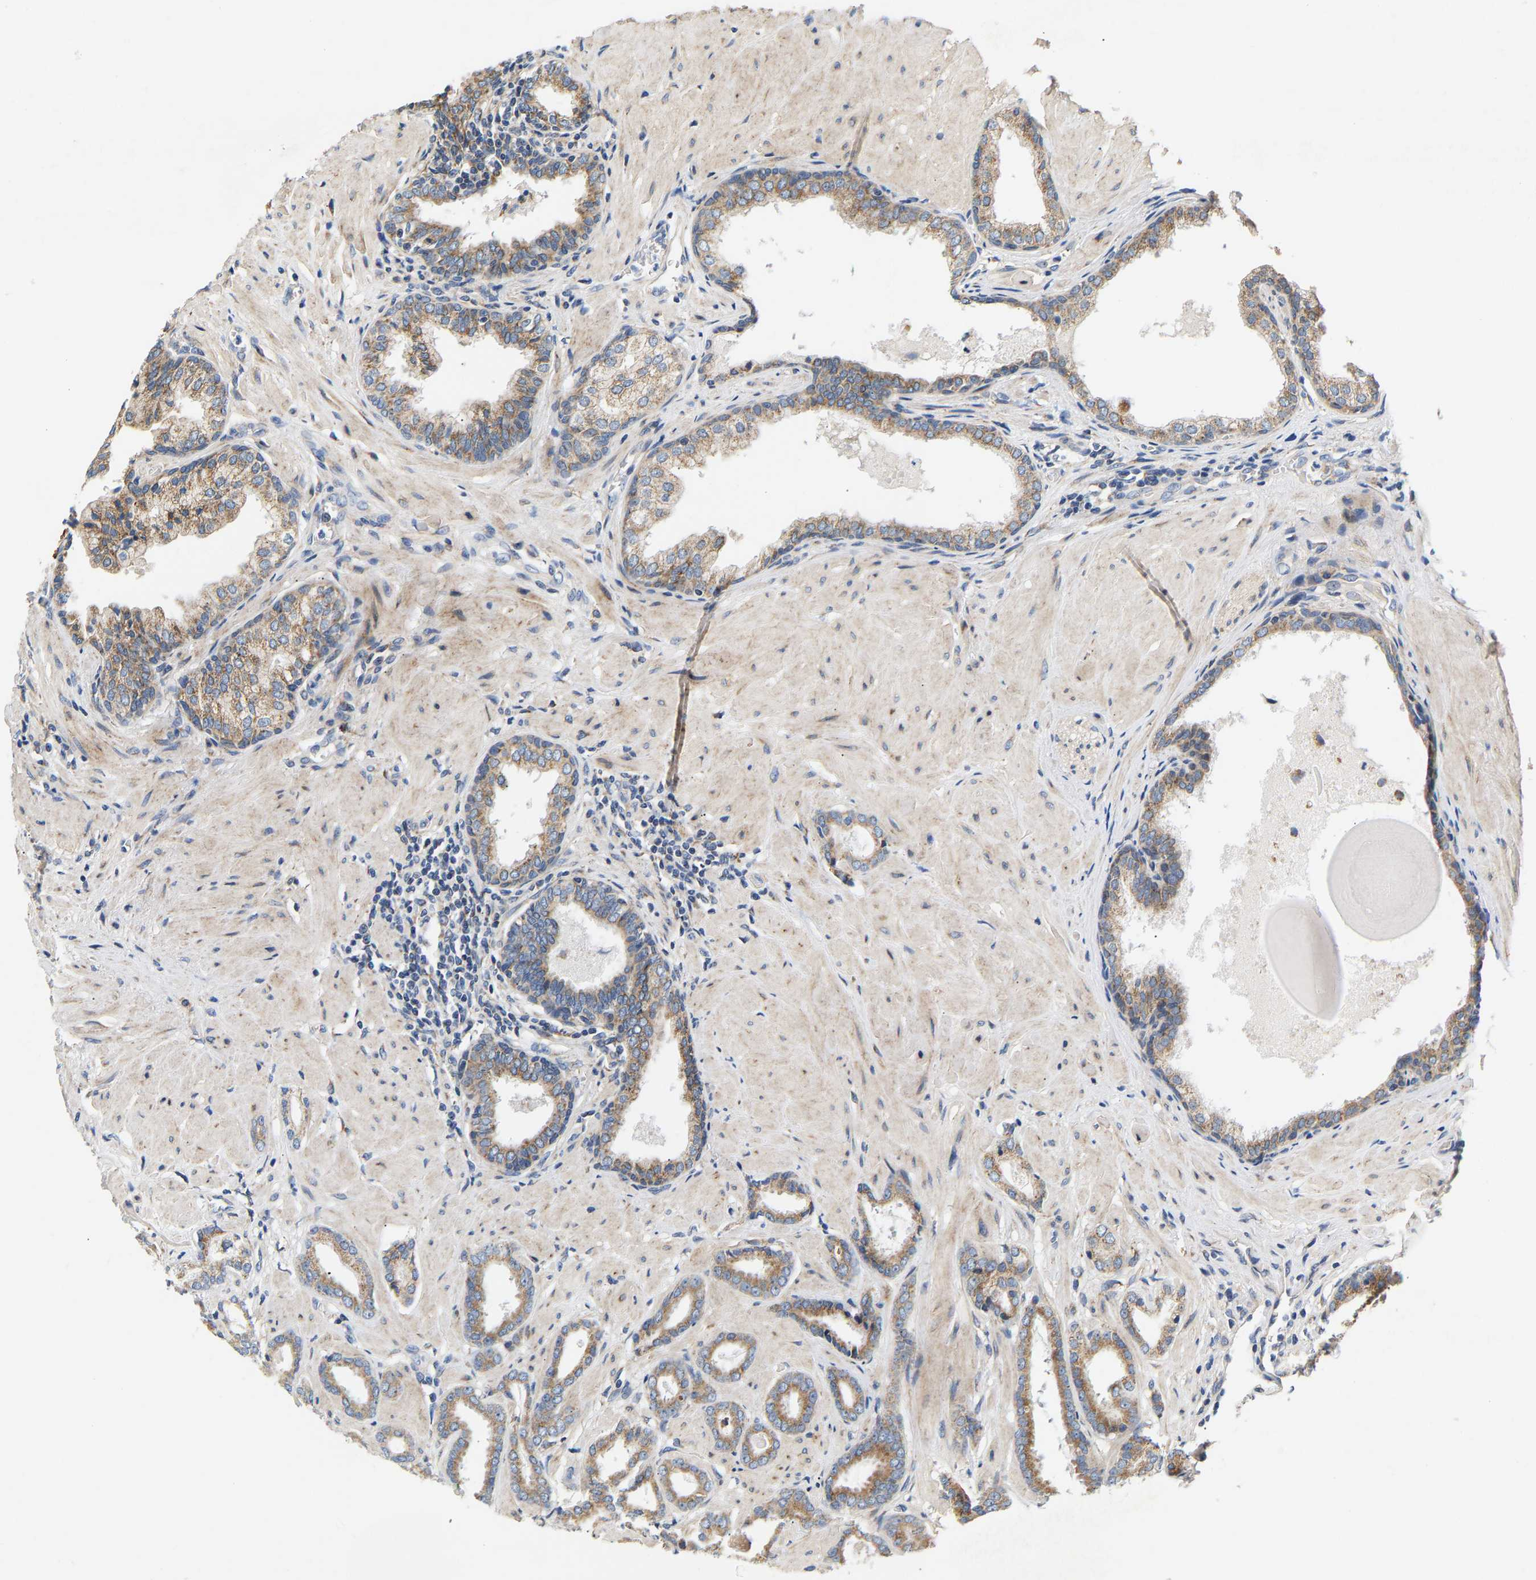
{"staining": {"intensity": "moderate", "quantity": "25%-75%", "location": "cytoplasmic/membranous"}, "tissue": "prostate cancer", "cell_type": "Tumor cells", "image_type": "cancer", "snomed": [{"axis": "morphology", "description": "Adenocarcinoma, Low grade"}, {"axis": "topography", "description": "Prostate"}], "caption": "Immunohistochemical staining of prostate low-grade adenocarcinoma reveals medium levels of moderate cytoplasmic/membranous protein staining in approximately 25%-75% of tumor cells.", "gene": "TMEM168", "patient": {"sex": "male", "age": 53}}